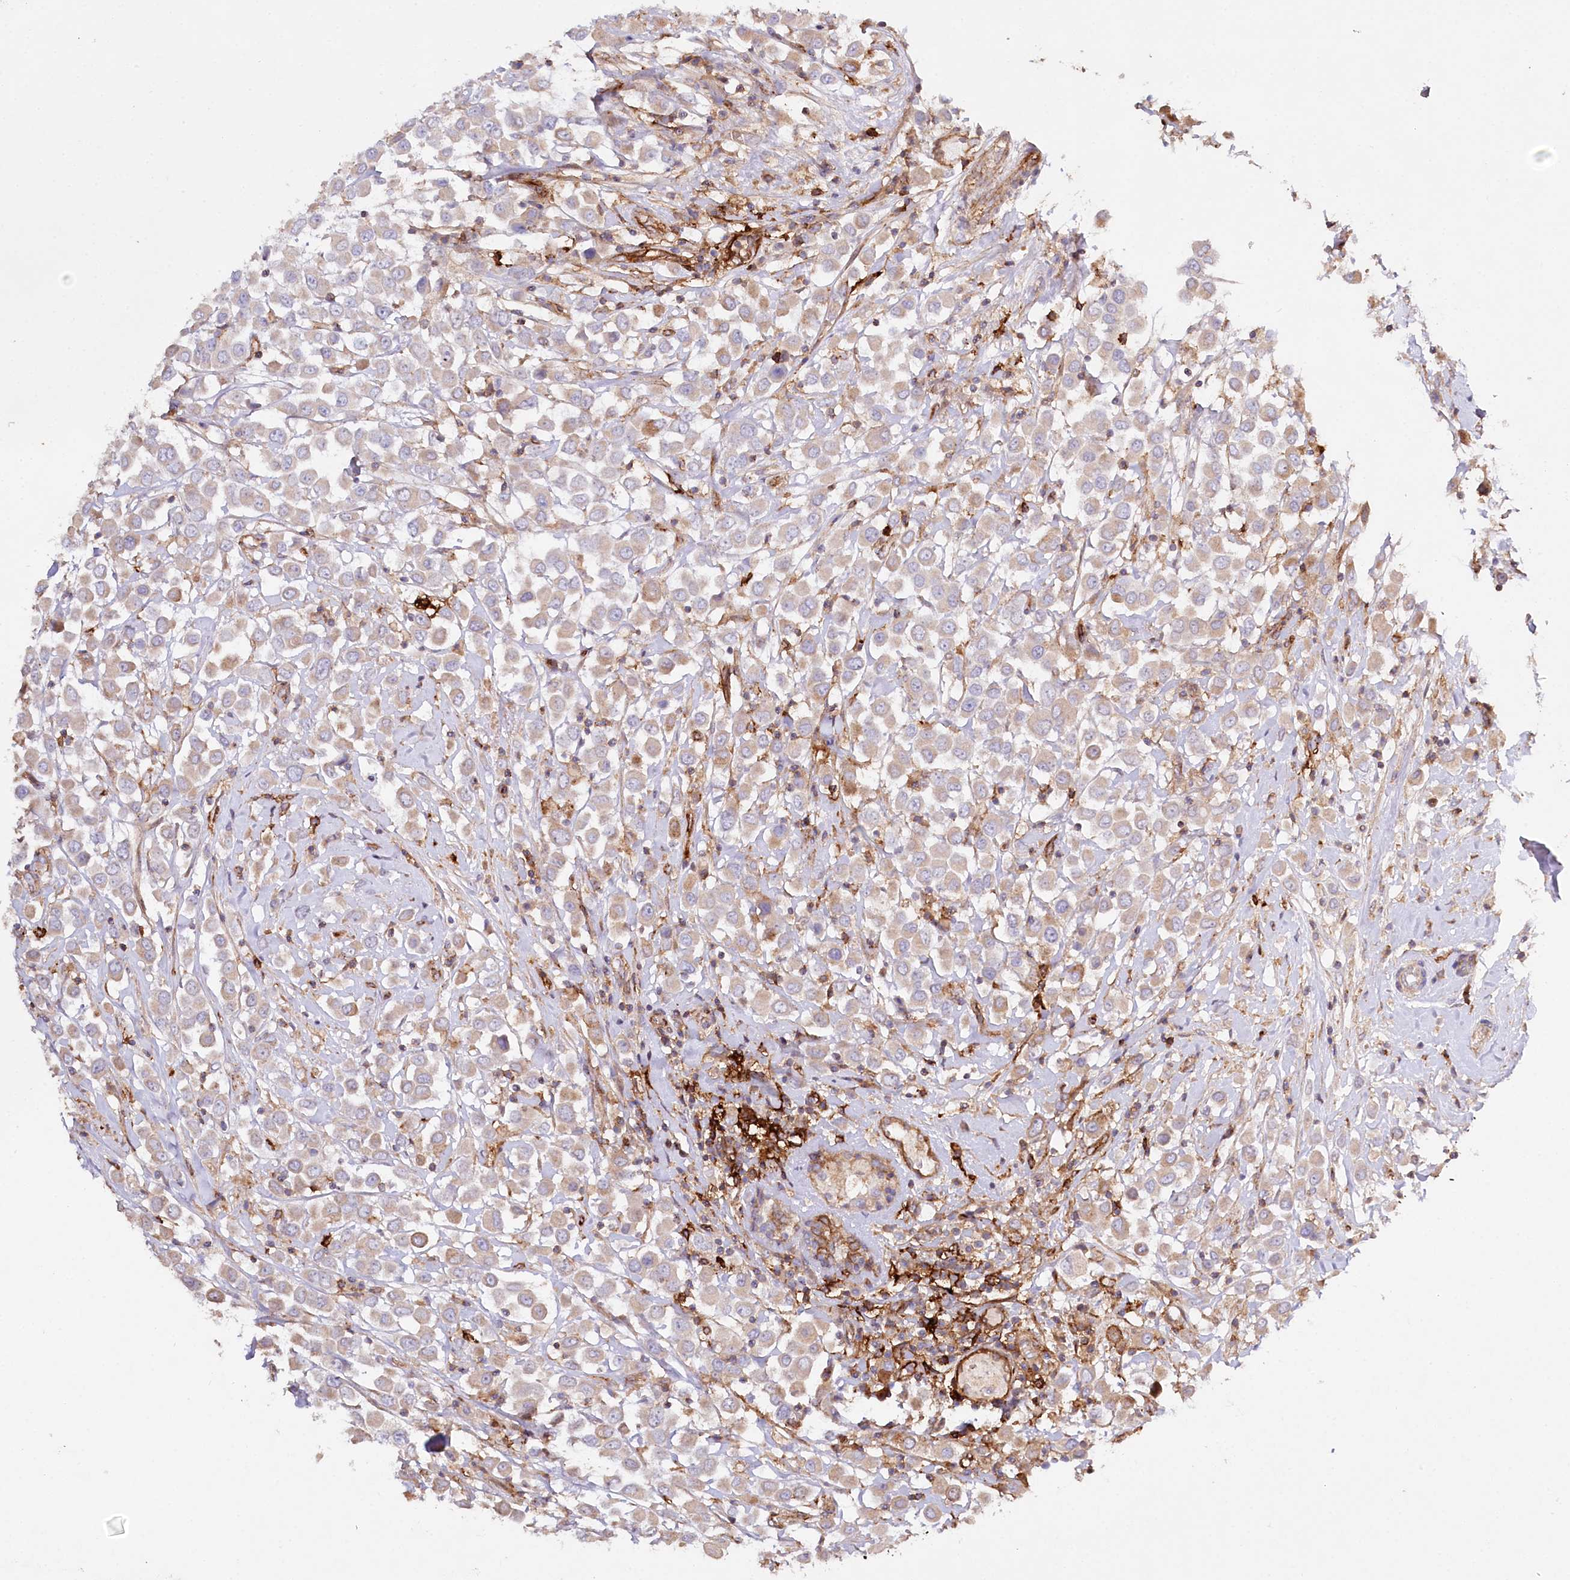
{"staining": {"intensity": "moderate", "quantity": ">75%", "location": "cytoplasmic/membranous"}, "tissue": "breast cancer", "cell_type": "Tumor cells", "image_type": "cancer", "snomed": [{"axis": "morphology", "description": "Duct carcinoma"}, {"axis": "topography", "description": "Breast"}], "caption": "Breast intraductal carcinoma tissue exhibits moderate cytoplasmic/membranous staining in approximately >75% of tumor cells, visualized by immunohistochemistry. The protein of interest is shown in brown color, while the nuclei are stained blue.", "gene": "RBP5", "patient": {"sex": "female", "age": 61}}